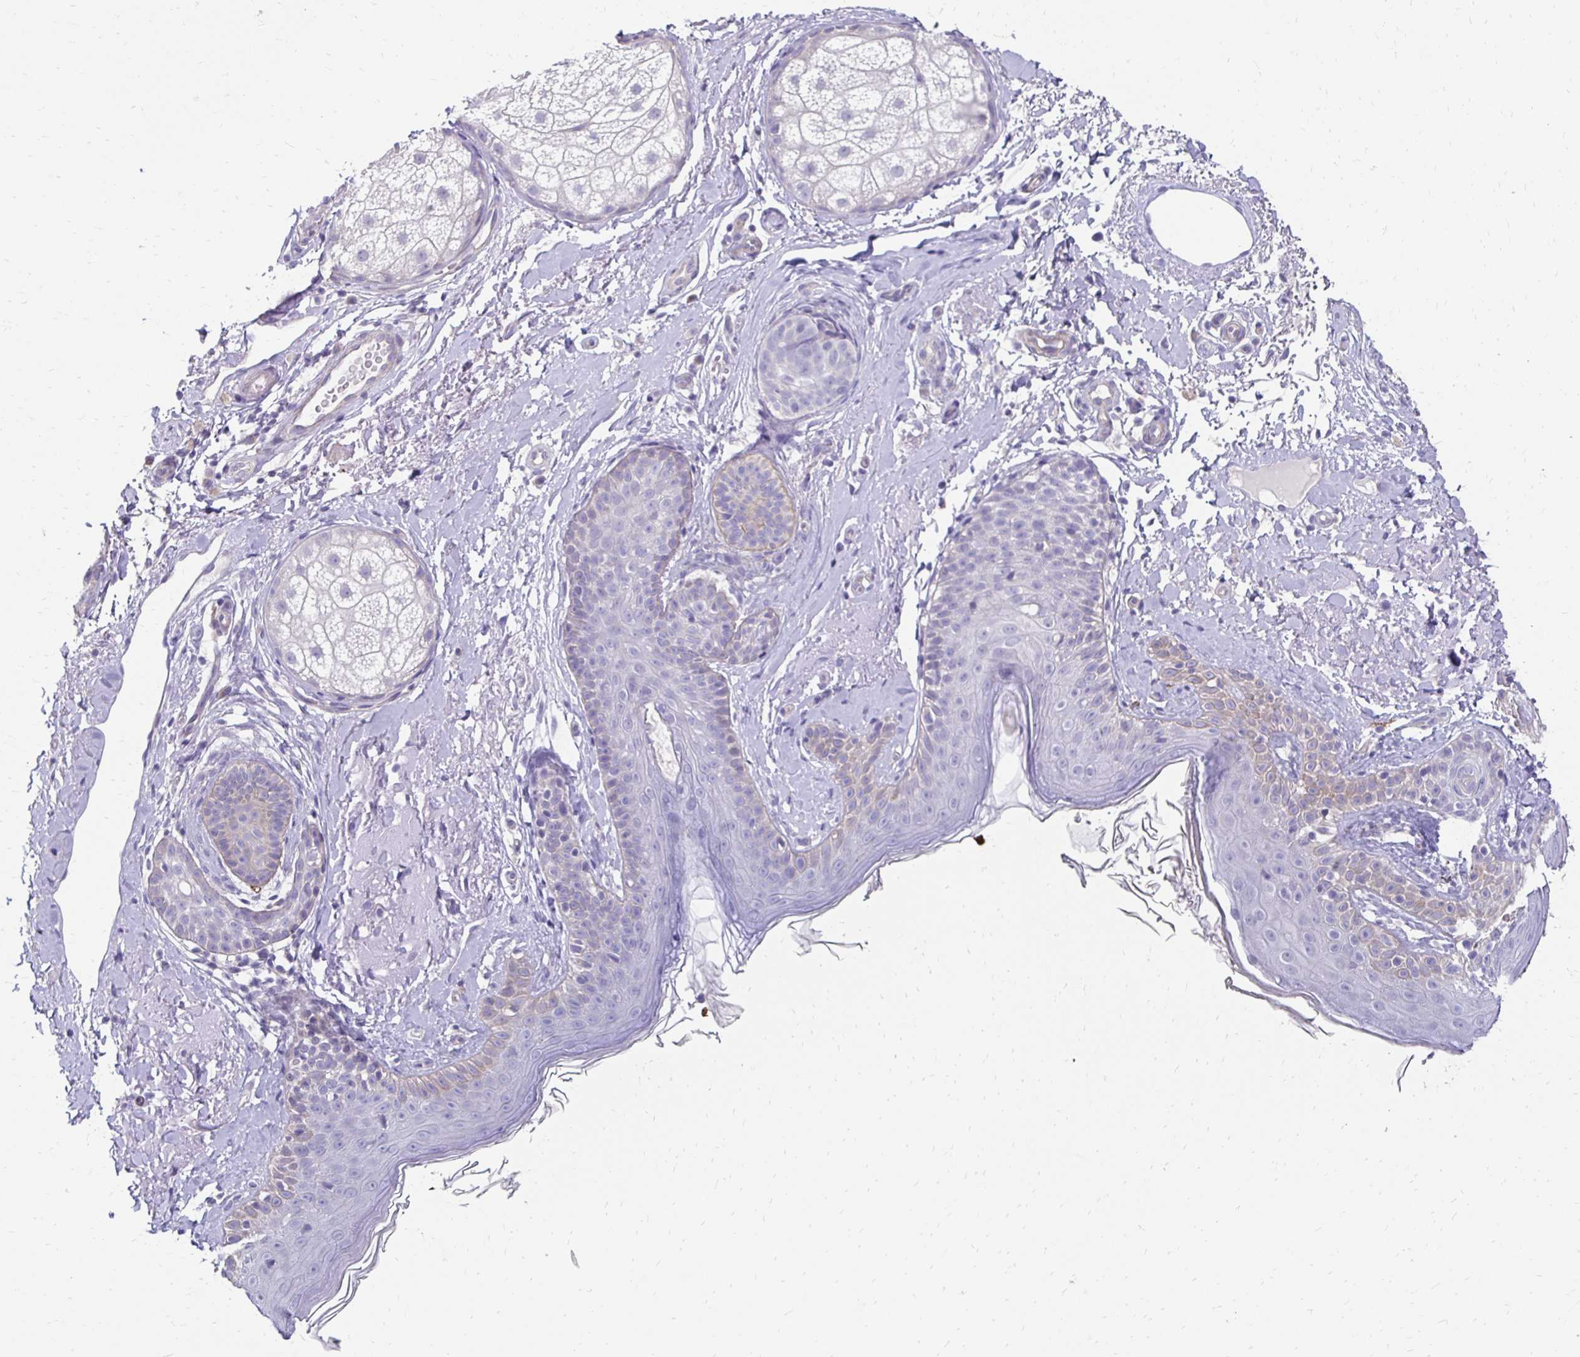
{"staining": {"intensity": "negative", "quantity": "none", "location": "none"}, "tissue": "skin", "cell_type": "Fibroblasts", "image_type": "normal", "snomed": [{"axis": "morphology", "description": "Normal tissue, NOS"}, {"axis": "topography", "description": "Skin"}], "caption": "Photomicrograph shows no significant protein expression in fibroblasts of benign skin.", "gene": "AKAP6", "patient": {"sex": "male", "age": 73}}